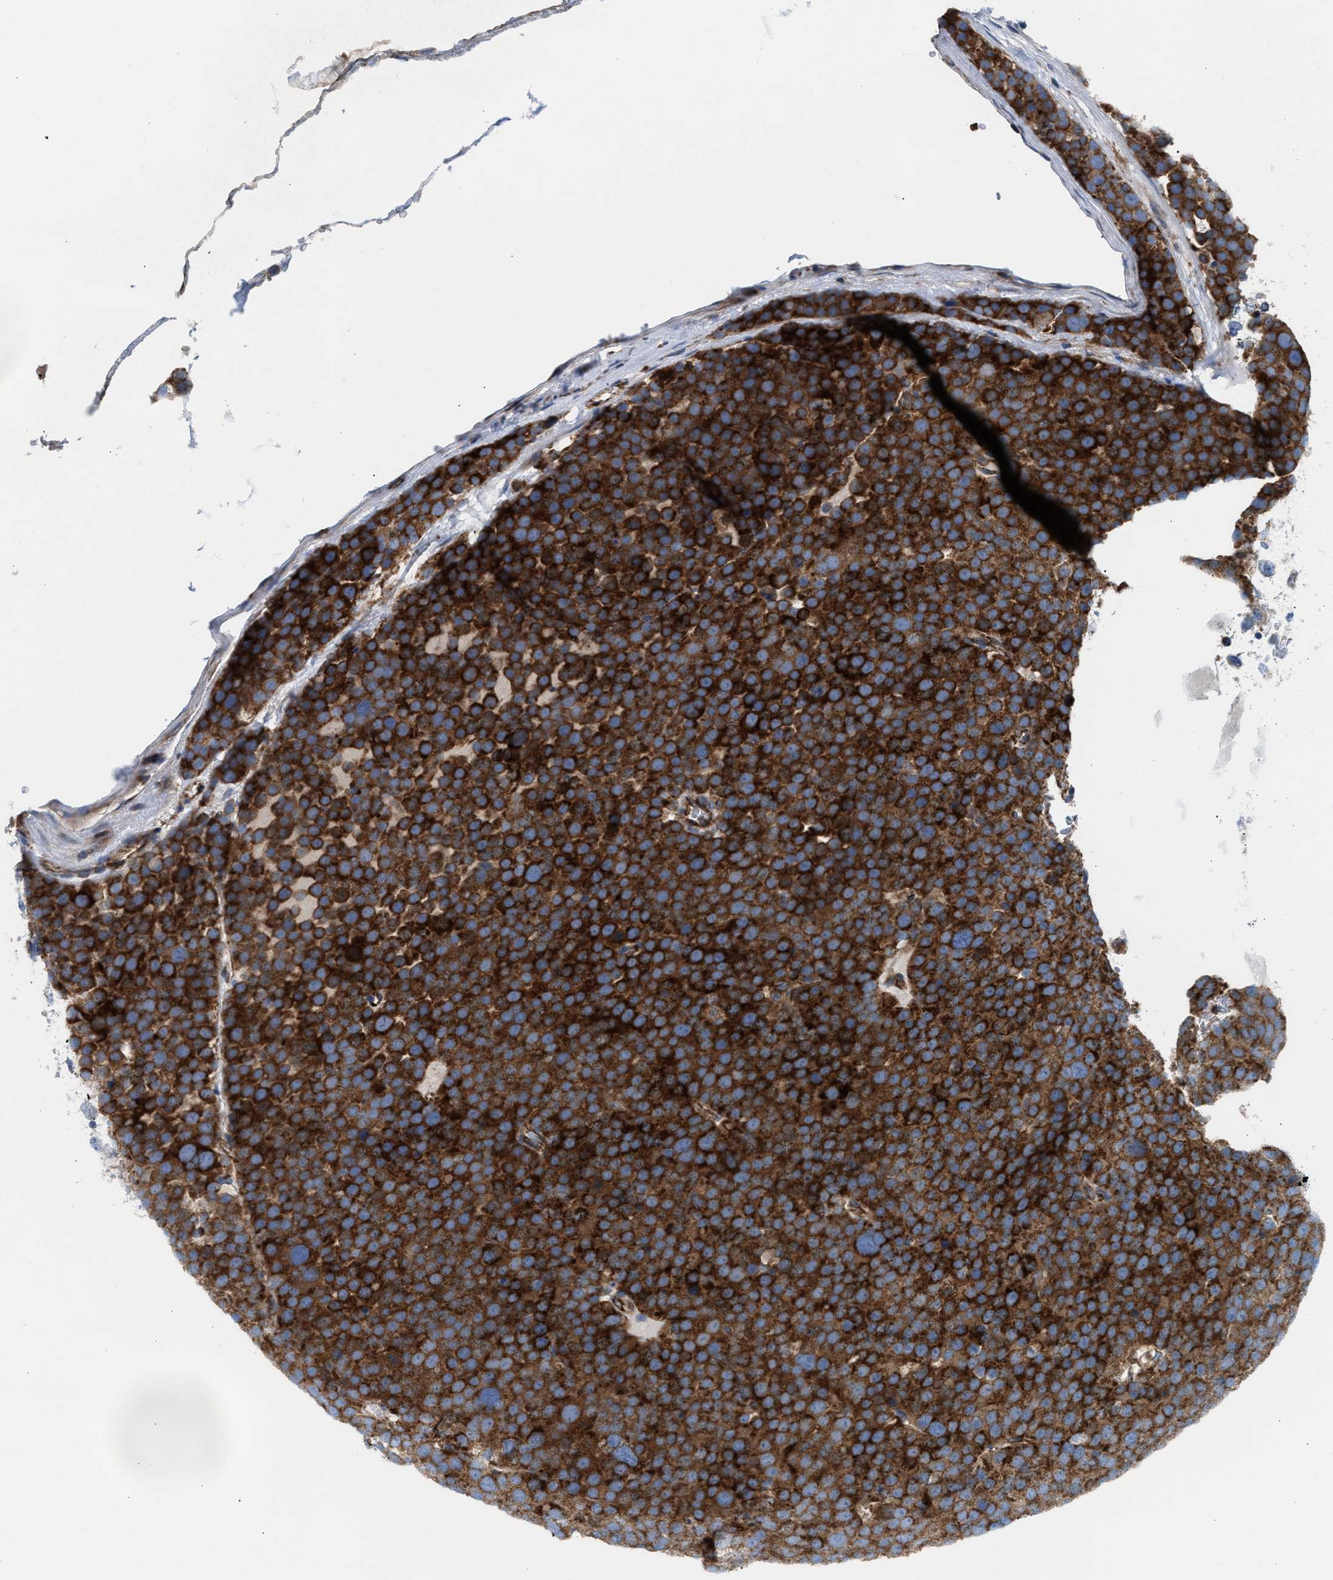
{"staining": {"intensity": "strong", "quantity": ">75%", "location": "cytoplasmic/membranous"}, "tissue": "testis cancer", "cell_type": "Tumor cells", "image_type": "cancer", "snomed": [{"axis": "morphology", "description": "Seminoma, NOS"}, {"axis": "topography", "description": "Testis"}], "caption": "This micrograph exhibits IHC staining of human seminoma (testis), with high strong cytoplasmic/membranous expression in approximately >75% of tumor cells.", "gene": "TBC1D15", "patient": {"sex": "male", "age": 71}}